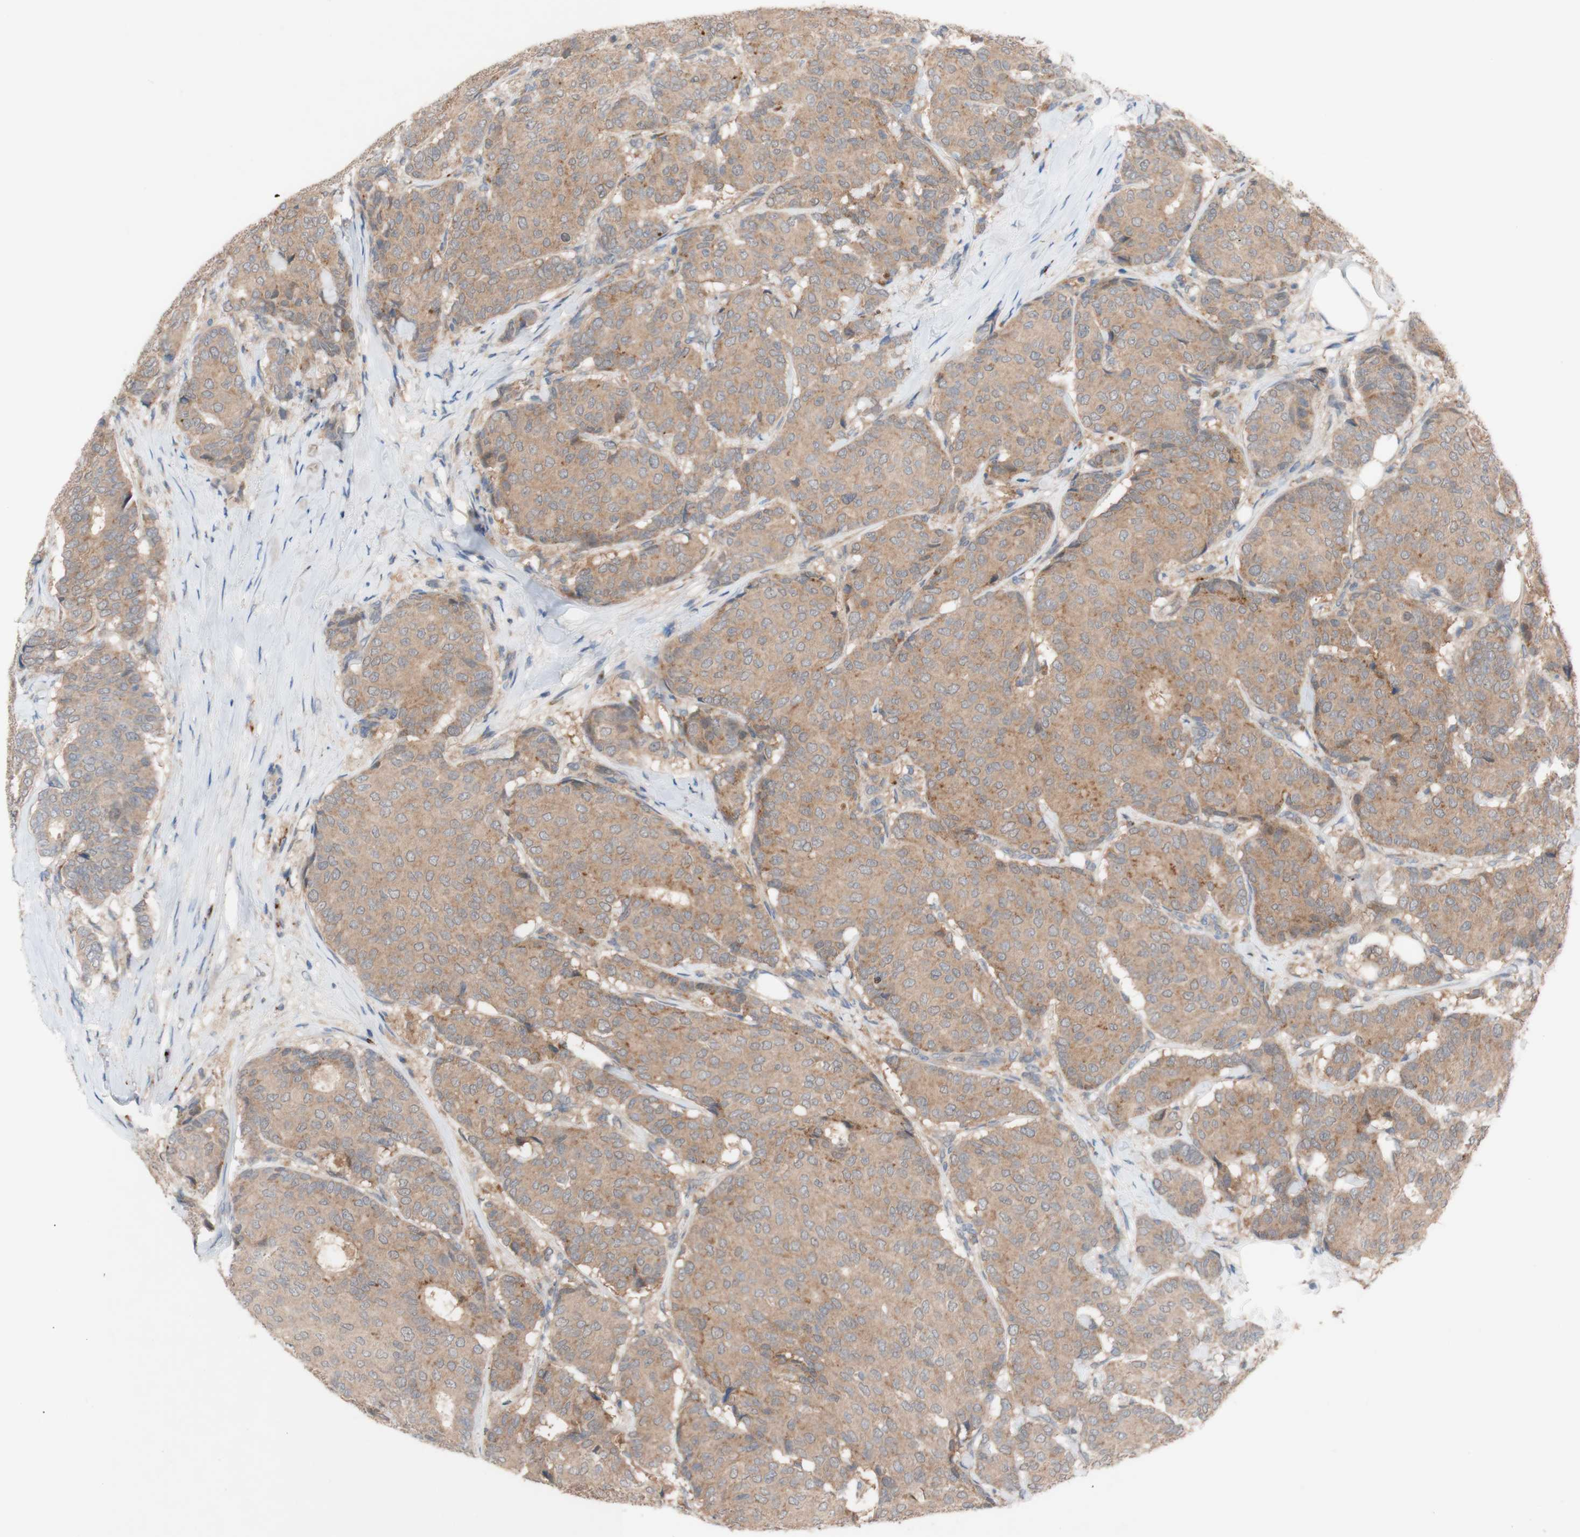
{"staining": {"intensity": "moderate", "quantity": ">75%", "location": "cytoplasmic/membranous"}, "tissue": "breast cancer", "cell_type": "Tumor cells", "image_type": "cancer", "snomed": [{"axis": "morphology", "description": "Duct carcinoma"}, {"axis": "topography", "description": "Breast"}], "caption": "Immunohistochemical staining of human breast infiltrating ductal carcinoma reveals moderate cytoplasmic/membranous protein expression in approximately >75% of tumor cells.", "gene": "PEX2", "patient": {"sex": "female", "age": 75}}